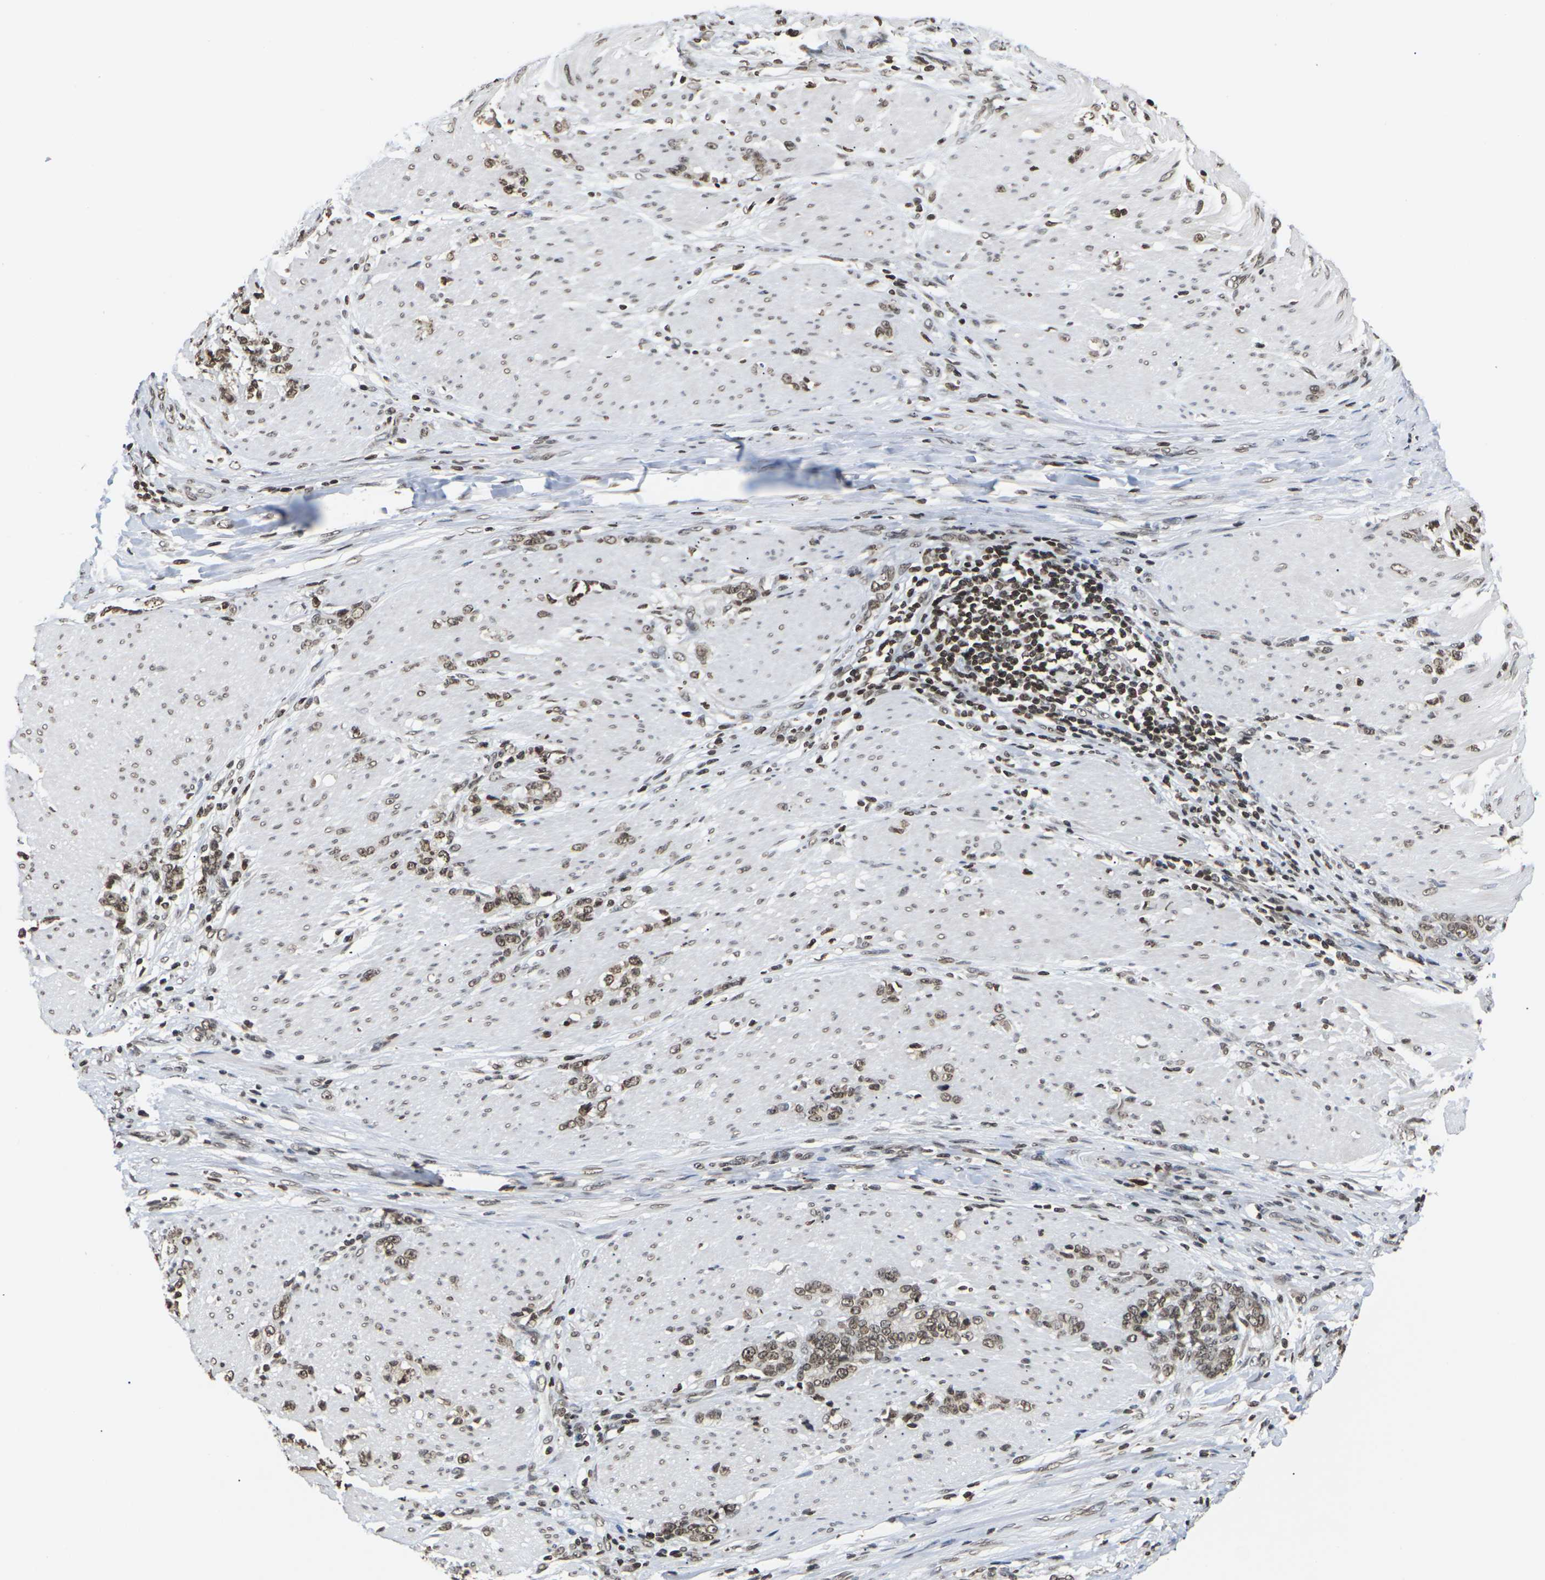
{"staining": {"intensity": "moderate", "quantity": ">75%", "location": "nuclear"}, "tissue": "stomach cancer", "cell_type": "Tumor cells", "image_type": "cancer", "snomed": [{"axis": "morphology", "description": "Adenocarcinoma, NOS"}, {"axis": "topography", "description": "Stomach, lower"}], "caption": "Immunohistochemistry of stomach cancer displays medium levels of moderate nuclear staining in about >75% of tumor cells.", "gene": "ETV5", "patient": {"sex": "male", "age": 88}}